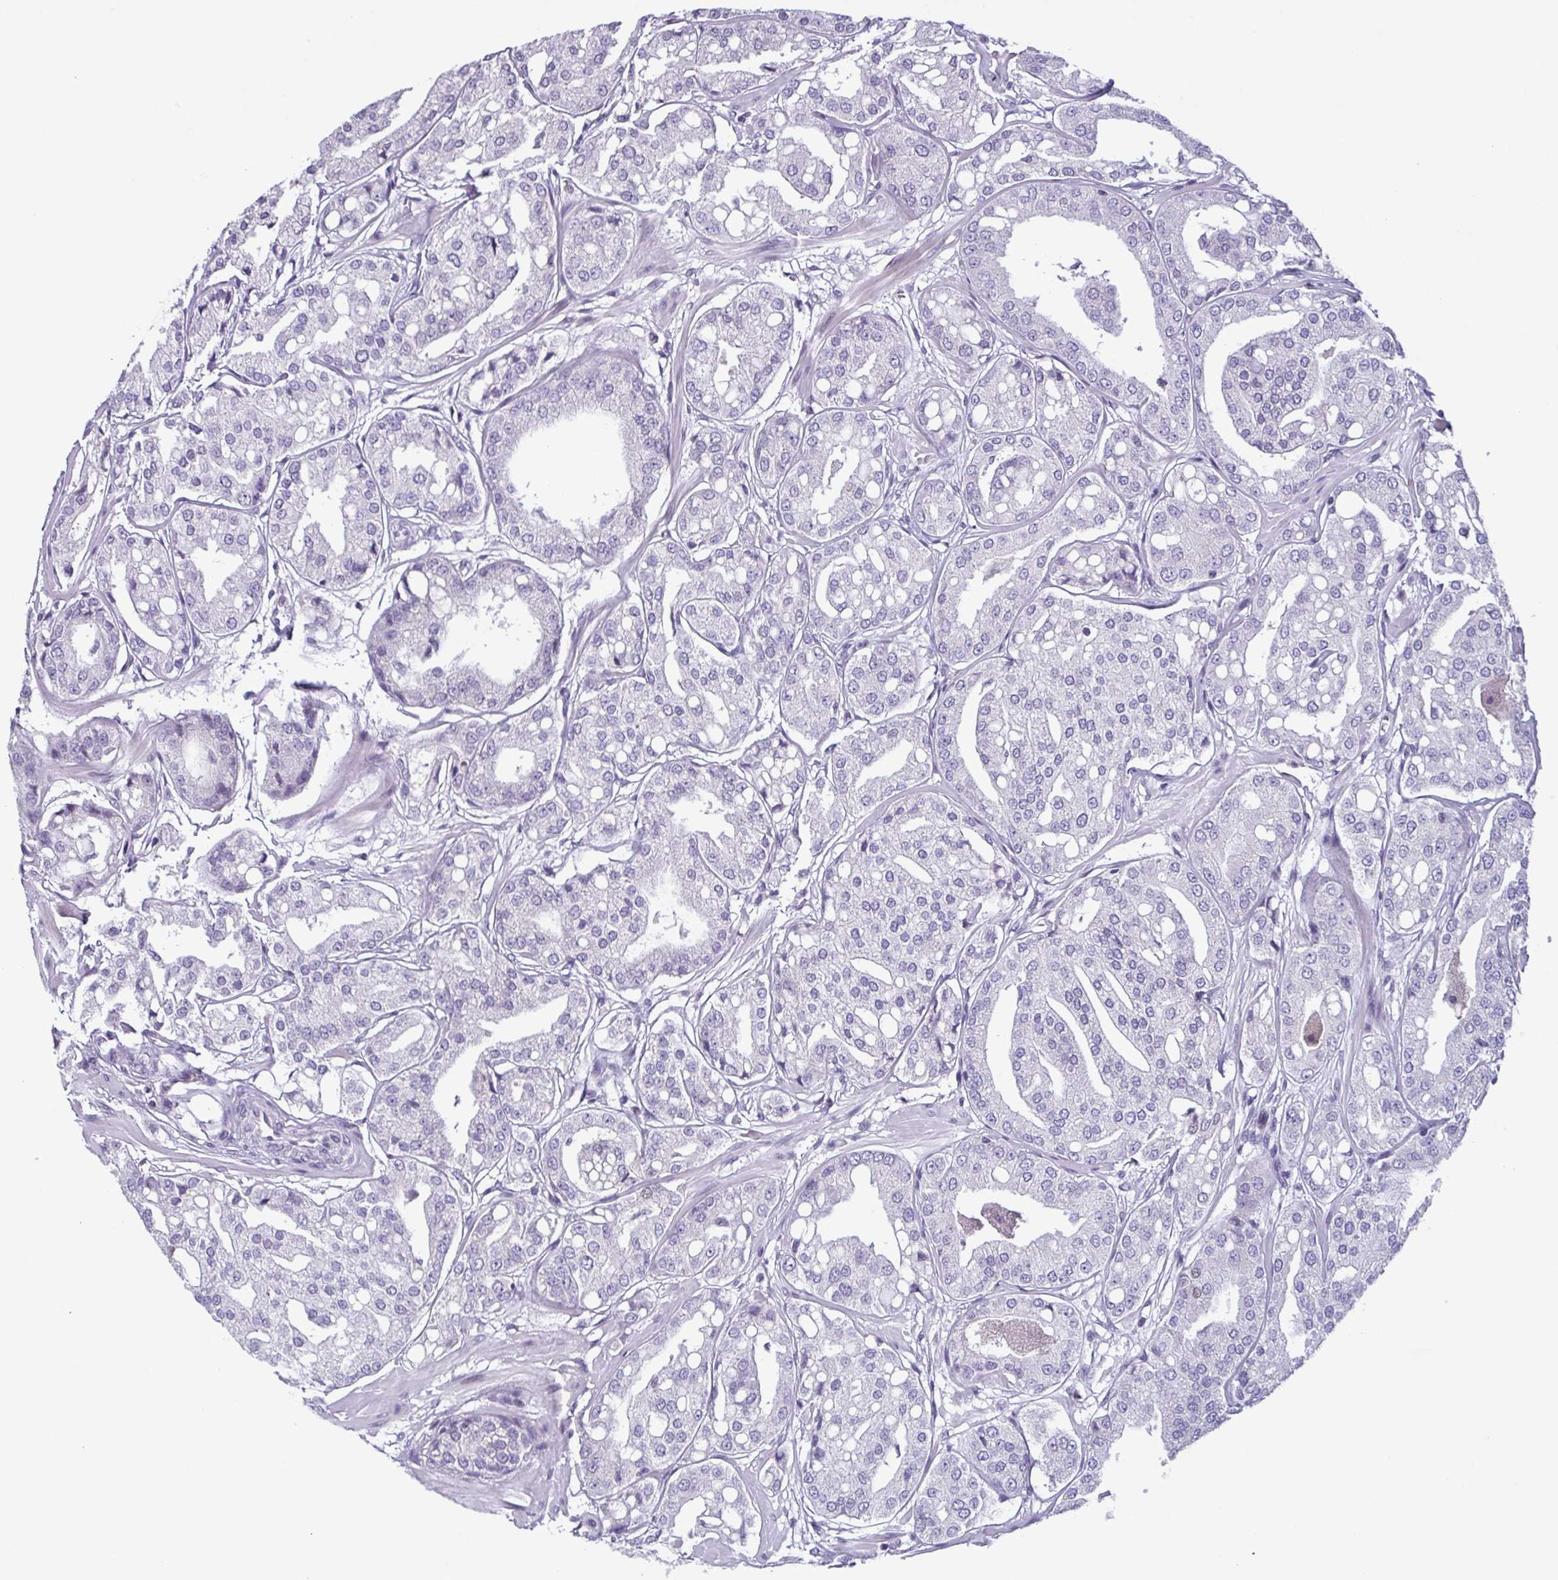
{"staining": {"intensity": "negative", "quantity": "none", "location": "none"}, "tissue": "renal cancer", "cell_type": "Tumor cells", "image_type": "cancer", "snomed": [{"axis": "morphology", "description": "Adenocarcinoma, NOS"}, {"axis": "topography", "description": "Urinary bladder"}], "caption": "Tumor cells show no significant protein positivity in adenocarcinoma (renal).", "gene": "IRF1", "patient": {"sex": "male", "age": 61}}